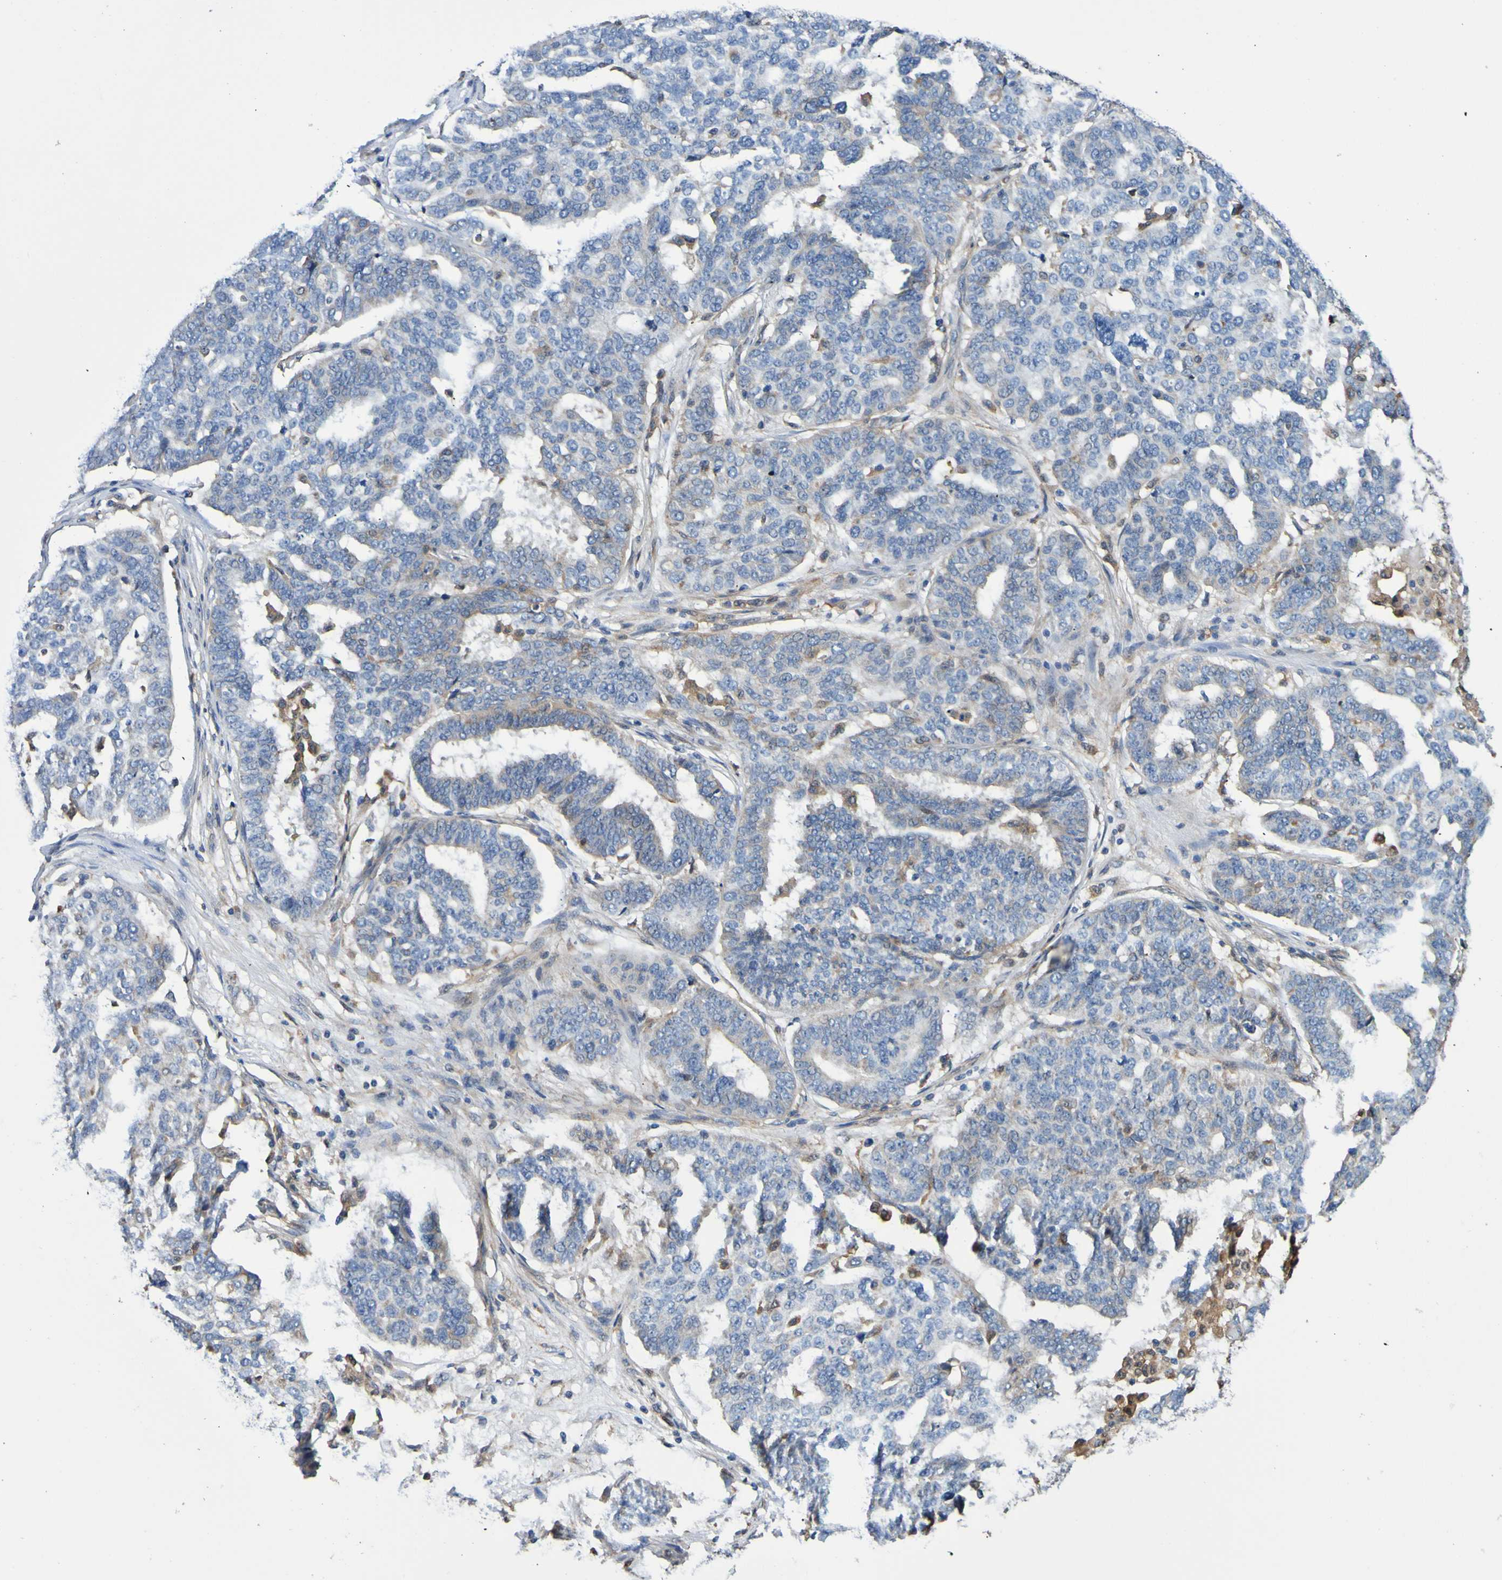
{"staining": {"intensity": "negative", "quantity": "none", "location": "none"}, "tissue": "ovarian cancer", "cell_type": "Tumor cells", "image_type": "cancer", "snomed": [{"axis": "morphology", "description": "Cystadenocarcinoma, serous, NOS"}, {"axis": "topography", "description": "Ovary"}], "caption": "An image of ovarian cancer stained for a protein demonstrates no brown staining in tumor cells.", "gene": "METAP2", "patient": {"sex": "female", "age": 59}}